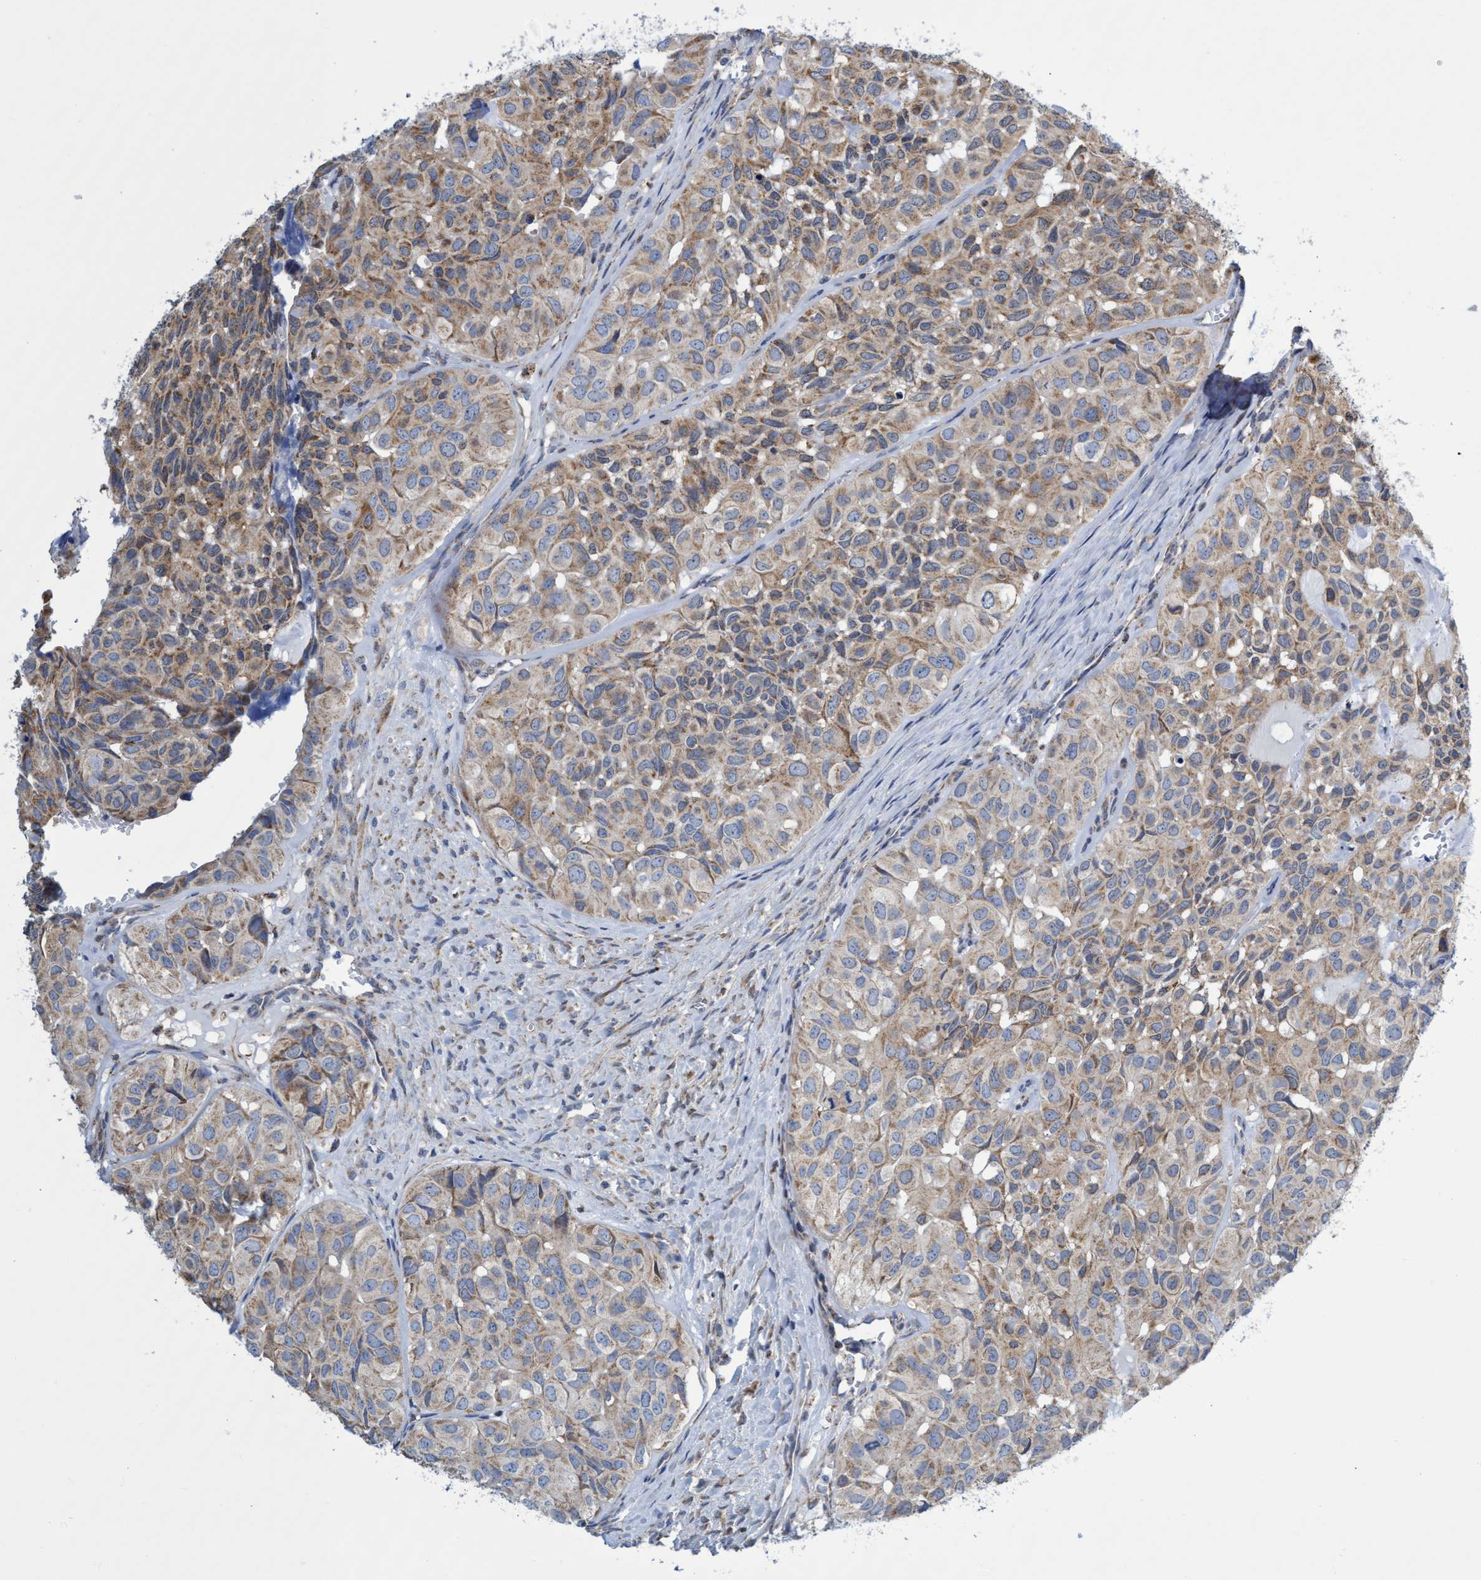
{"staining": {"intensity": "moderate", "quantity": ">75%", "location": "cytoplasmic/membranous"}, "tissue": "head and neck cancer", "cell_type": "Tumor cells", "image_type": "cancer", "snomed": [{"axis": "morphology", "description": "Adenocarcinoma, NOS"}, {"axis": "topography", "description": "Salivary gland, NOS"}, {"axis": "topography", "description": "Head-Neck"}], "caption": "Brown immunohistochemical staining in human head and neck adenocarcinoma demonstrates moderate cytoplasmic/membranous staining in approximately >75% of tumor cells.", "gene": "CRYZ", "patient": {"sex": "female", "age": 76}}